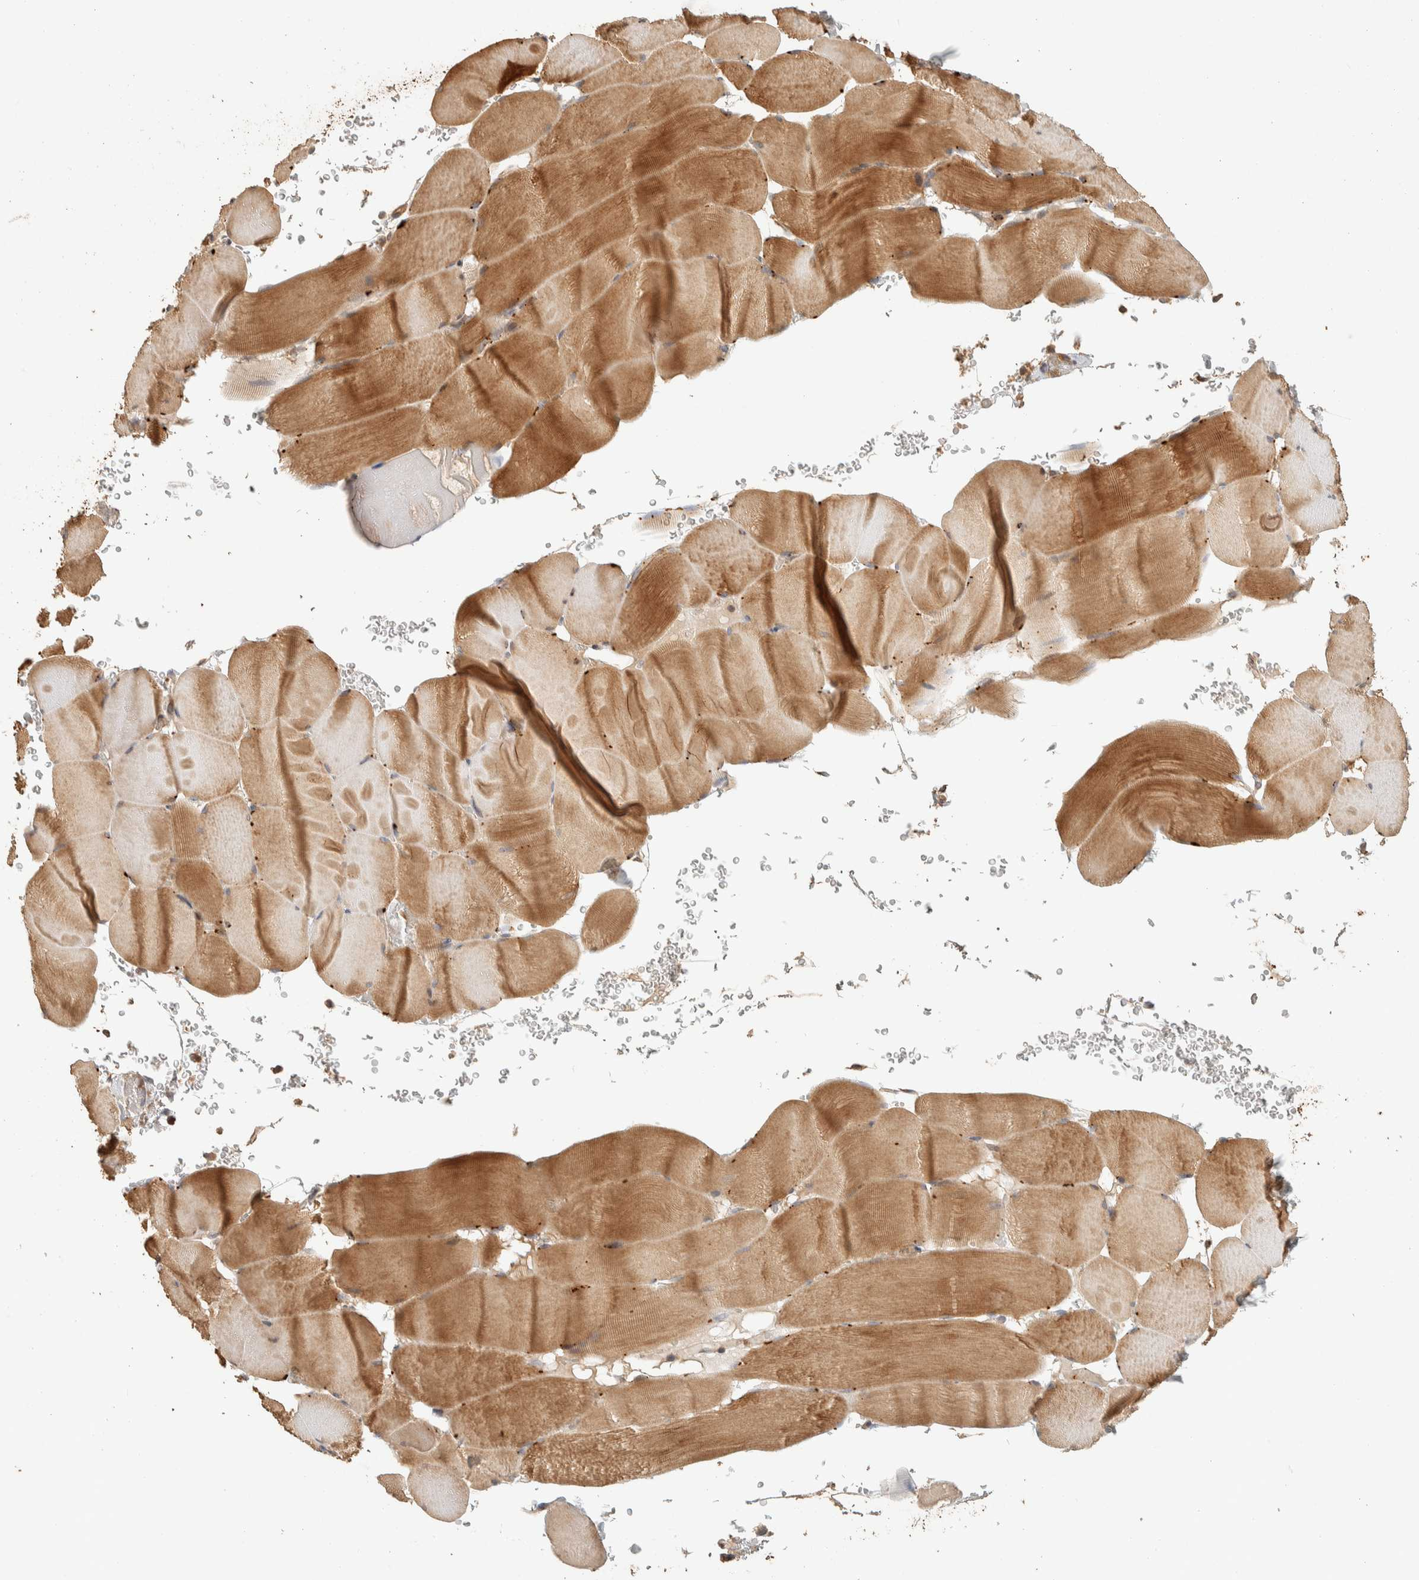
{"staining": {"intensity": "moderate", "quantity": ">75%", "location": "cytoplasmic/membranous"}, "tissue": "skeletal muscle", "cell_type": "Myocytes", "image_type": "normal", "snomed": [{"axis": "morphology", "description": "Normal tissue, NOS"}, {"axis": "topography", "description": "Skeletal muscle"}], "caption": "Myocytes show moderate cytoplasmic/membranous expression in approximately >75% of cells in normal skeletal muscle. Immunohistochemistry (ihc) stains the protein in brown and the nuclei are stained blue.", "gene": "EXOC7", "patient": {"sex": "male", "age": 62}}